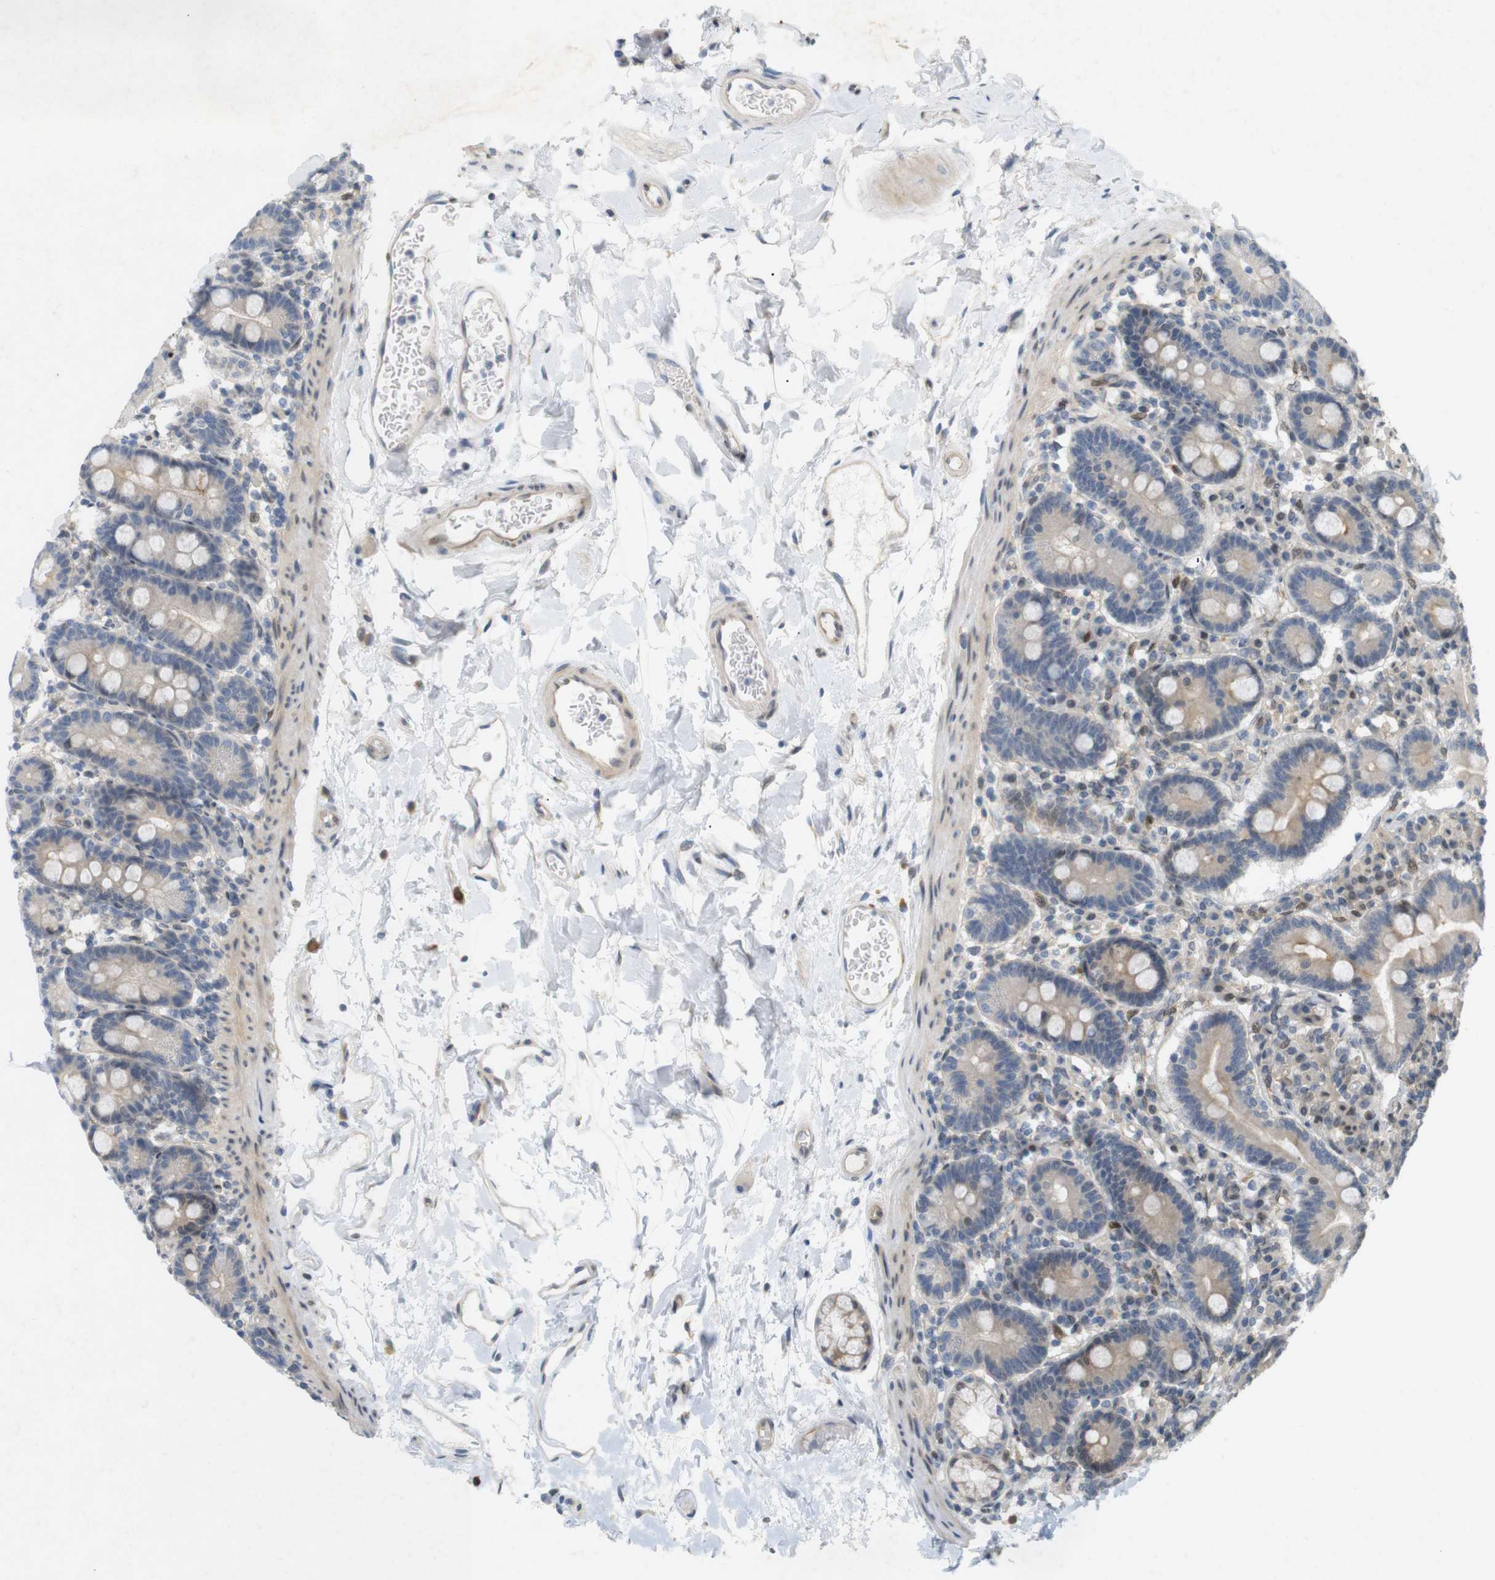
{"staining": {"intensity": "weak", "quantity": "<25%", "location": "cytoplasmic/membranous"}, "tissue": "duodenum", "cell_type": "Glandular cells", "image_type": "normal", "snomed": [{"axis": "morphology", "description": "Normal tissue, NOS"}, {"axis": "topography", "description": "Duodenum"}], "caption": "This is an immunohistochemistry (IHC) micrograph of unremarkable human duodenum. There is no expression in glandular cells.", "gene": "PPP1R14A", "patient": {"sex": "male", "age": 54}}